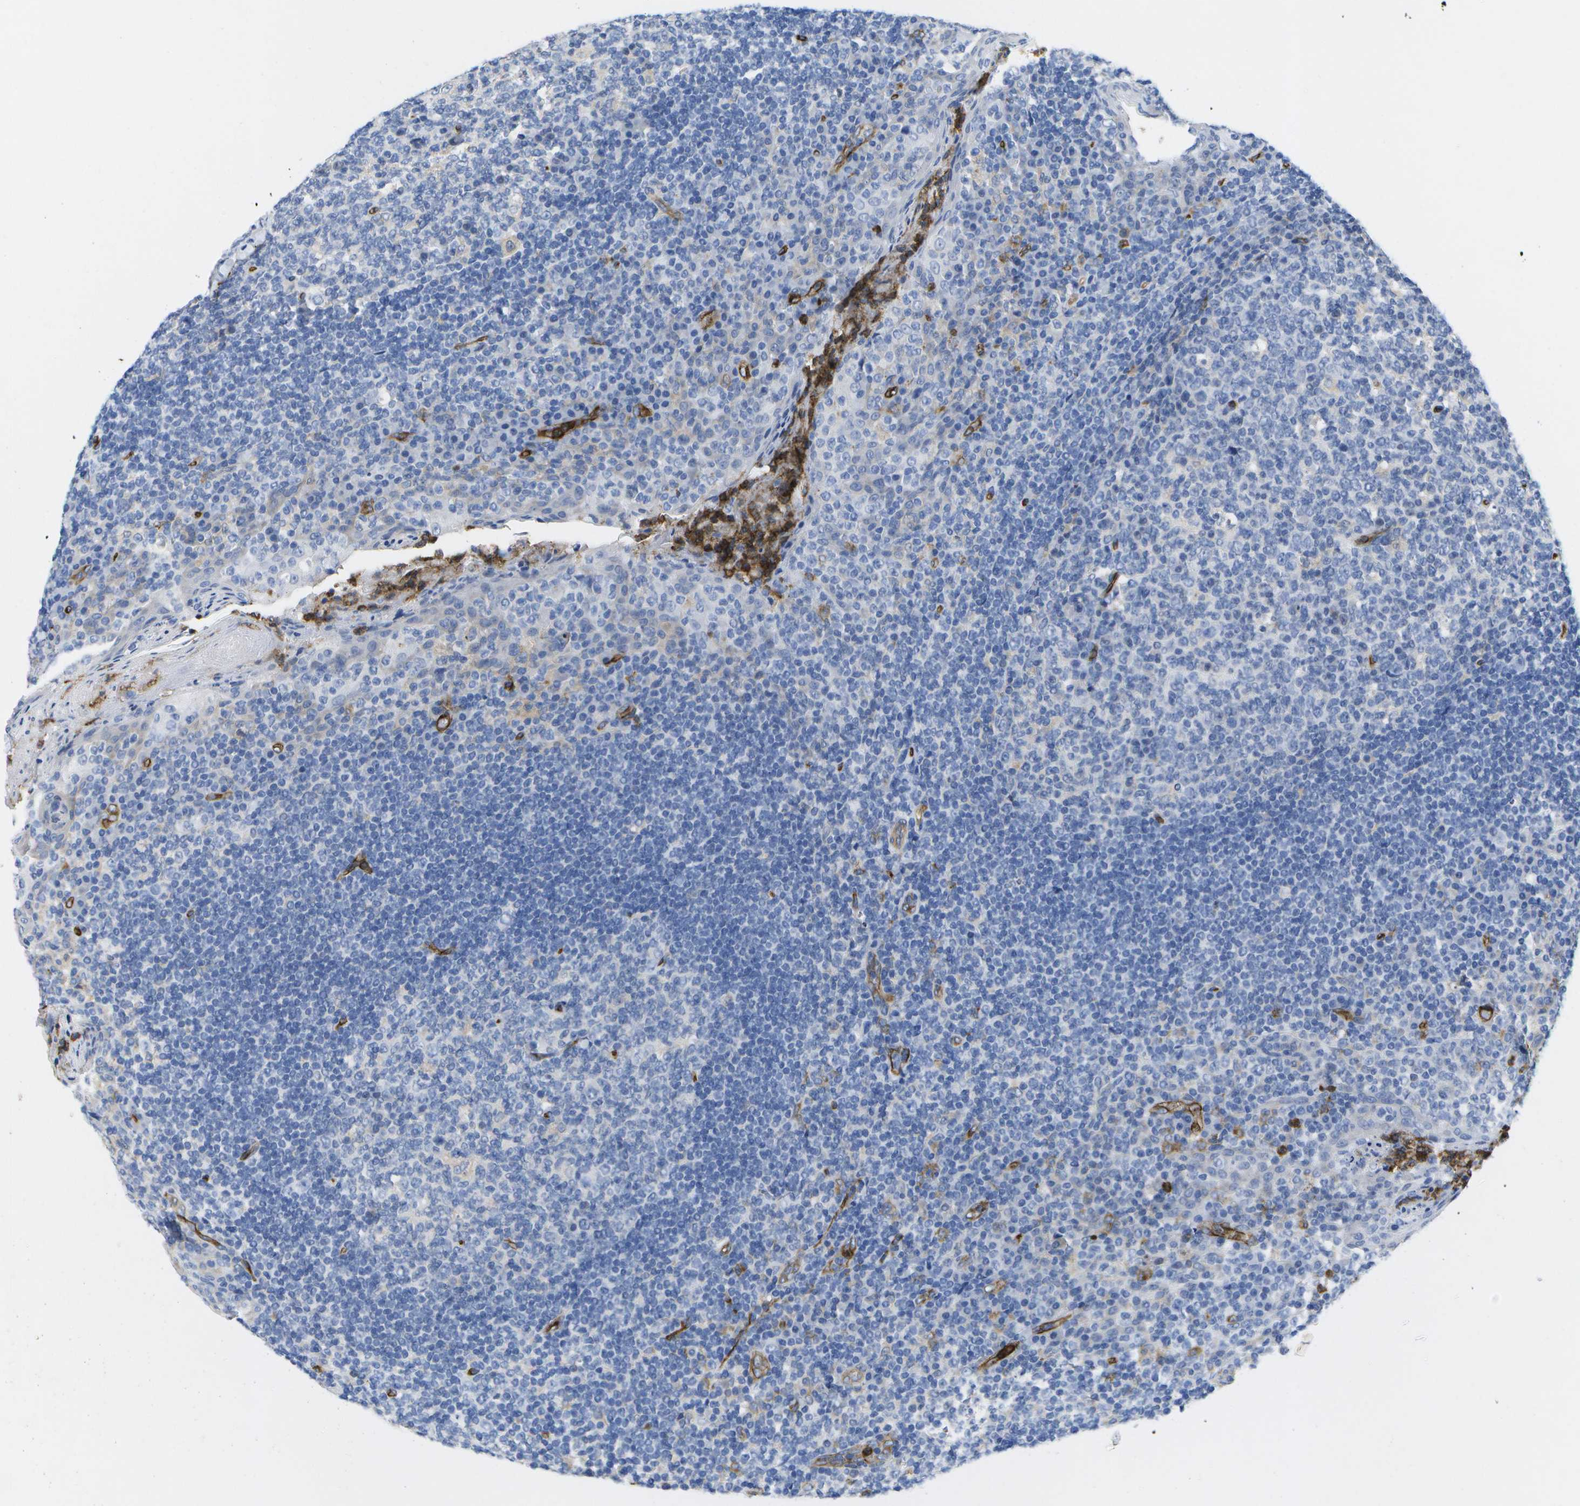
{"staining": {"intensity": "negative", "quantity": "none", "location": "none"}, "tissue": "tonsil", "cell_type": "Germinal center cells", "image_type": "normal", "snomed": [{"axis": "morphology", "description": "Normal tissue, NOS"}, {"axis": "topography", "description": "Tonsil"}], "caption": "Protein analysis of normal tonsil exhibits no significant positivity in germinal center cells. (Immunohistochemistry, brightfield microscopy, high magnification).", "gene": "DYSF", "patient": {"sex": "male", "age": 17}}